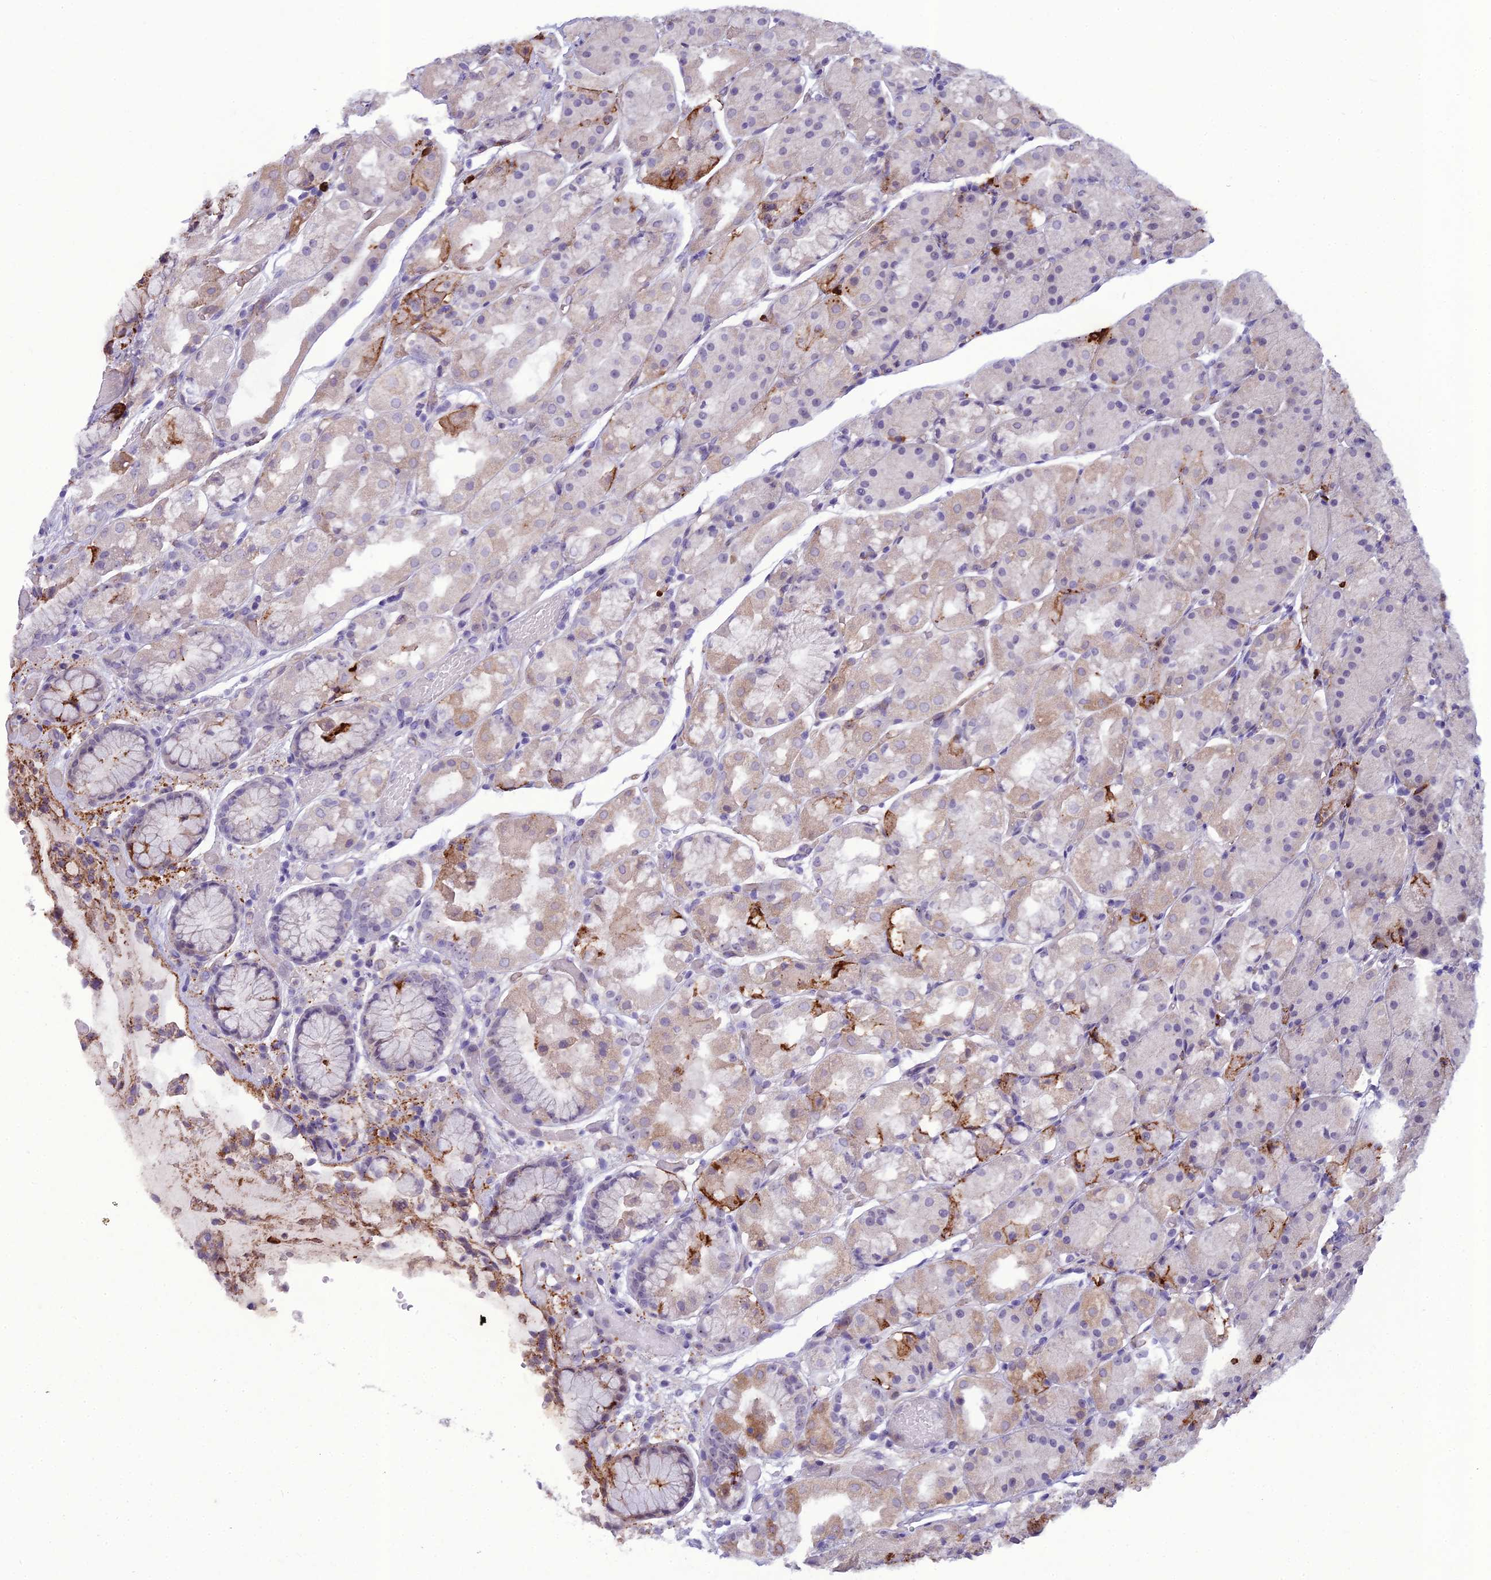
{"staining": {"intensity": "moderate", "quantity": "<25%", "location": "cytoplasmic/membranous"}, "tissue": "stomach", "cell_type": "Glandular cells", "image_type": "normal", "snomed": [{"axis": "morphology", "description": "Normal tissue, NOS"}, {"axis": "topography", "description": "Stomach, upper"}], "caption": "Immunohistochemistry (IHC) staining of unremarkable stomach, which shows low levels of moderate cytoplasmic/membranous positivity in approximately <25% of glandular cells indicating moderate cytoplasmic/membranous protein staining. The staining was performed using DAB (brown) for protein detection and nuclei were counterstained in hematoxylin (blue).", "gene": "BBS7", "patient": {"sex": "male", "age": 72}}